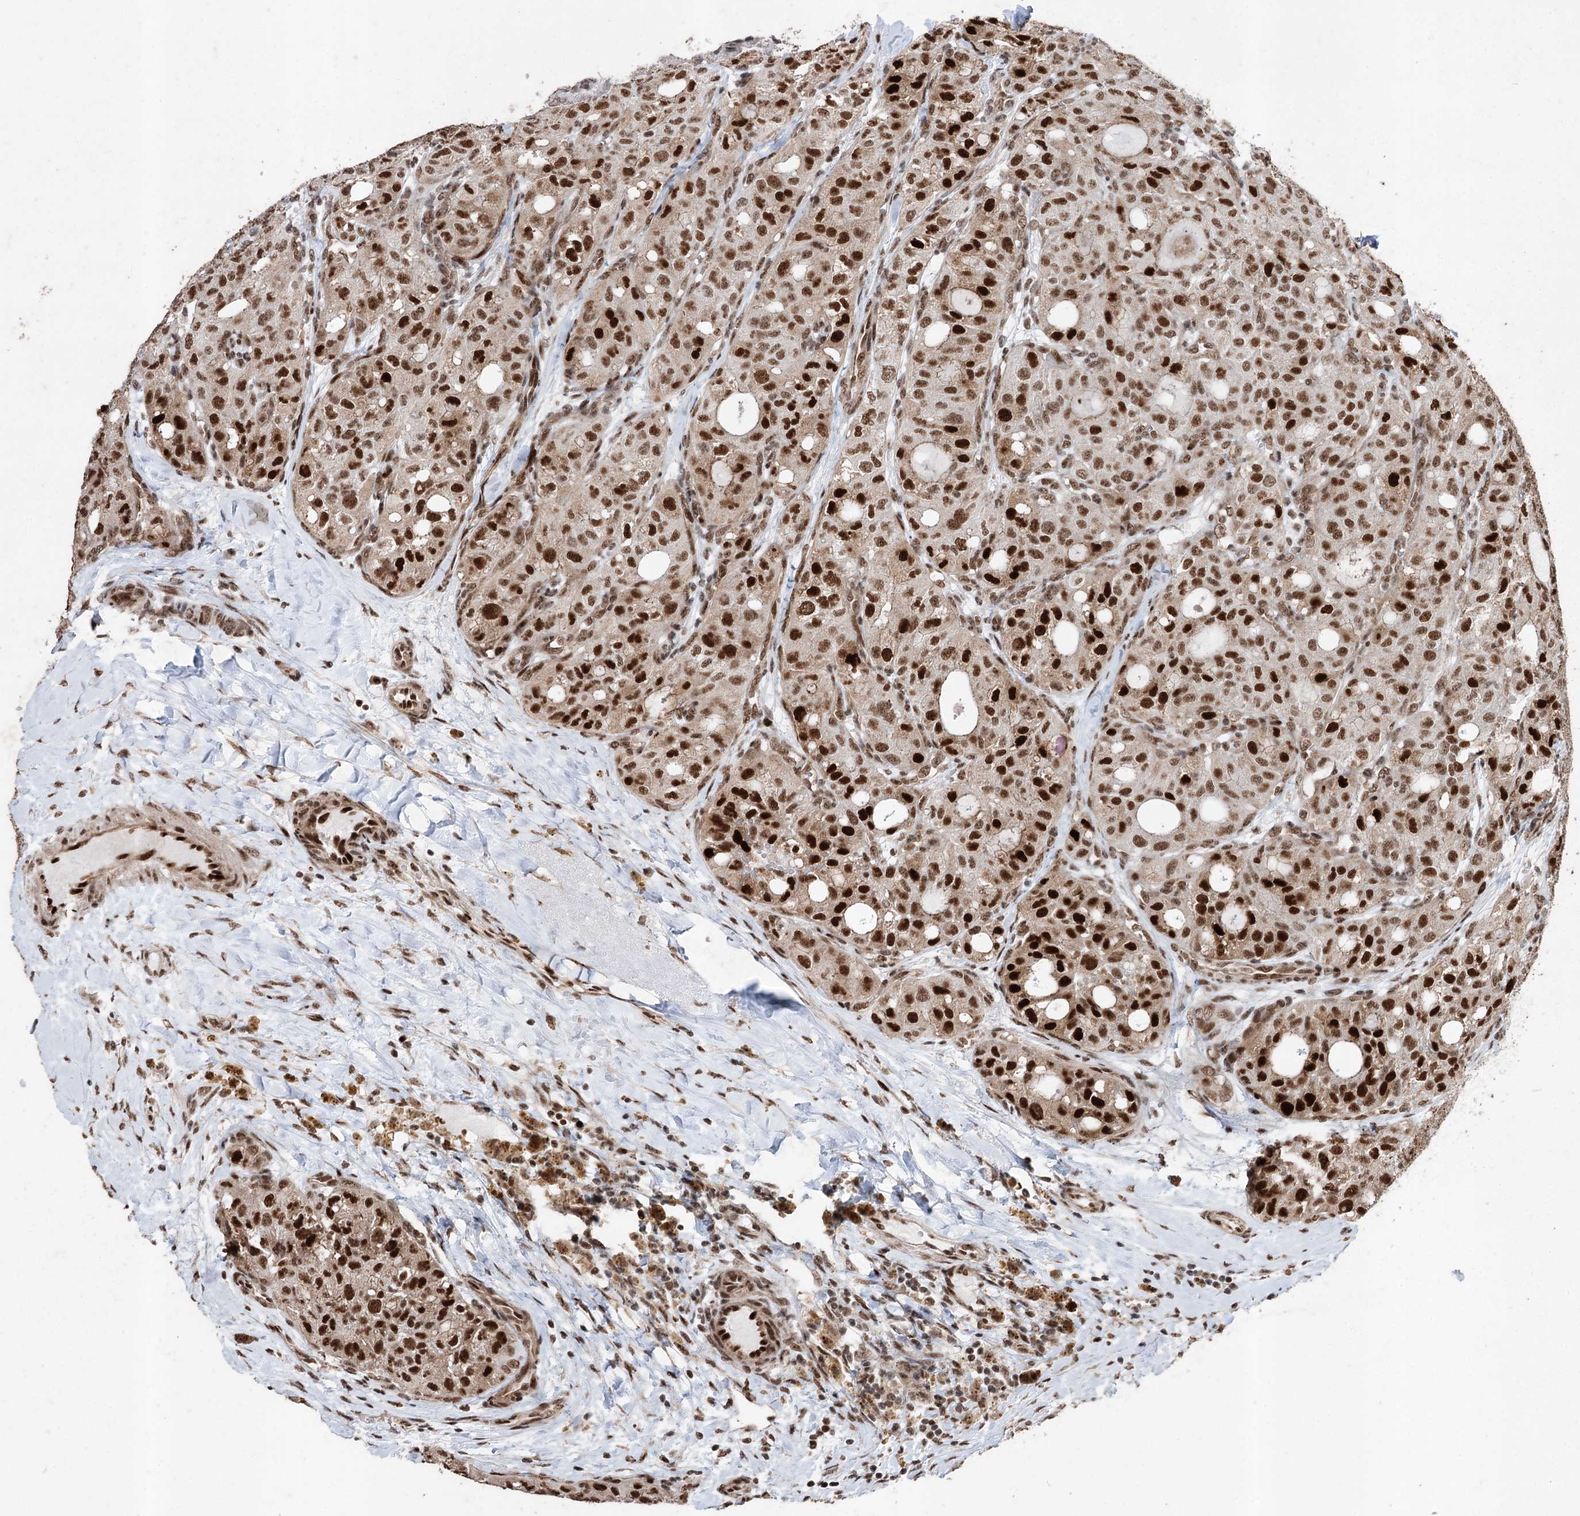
{"staining": {"intensity": "strong", "quantity": ">75%", "location": "nuclear"}, "tissue": "thyroid cancer", "cell_type": "Tumor cells", "image_type": "cancer", "snomed": [{"axis": "morphology", "description": "Follicular adenoma carcinoma, NOS"}, {"axis": "topography", "description": "Thyroid gland"}], "caption": "This is an image of immunohistochemistry (IHC) staining of thyroid follicular adenoma carcinoma, which shows strong positivity in the nuclear of tumor cells.", "gene": "PDCD4", "patient": {"sex": "male", "age": 75}}